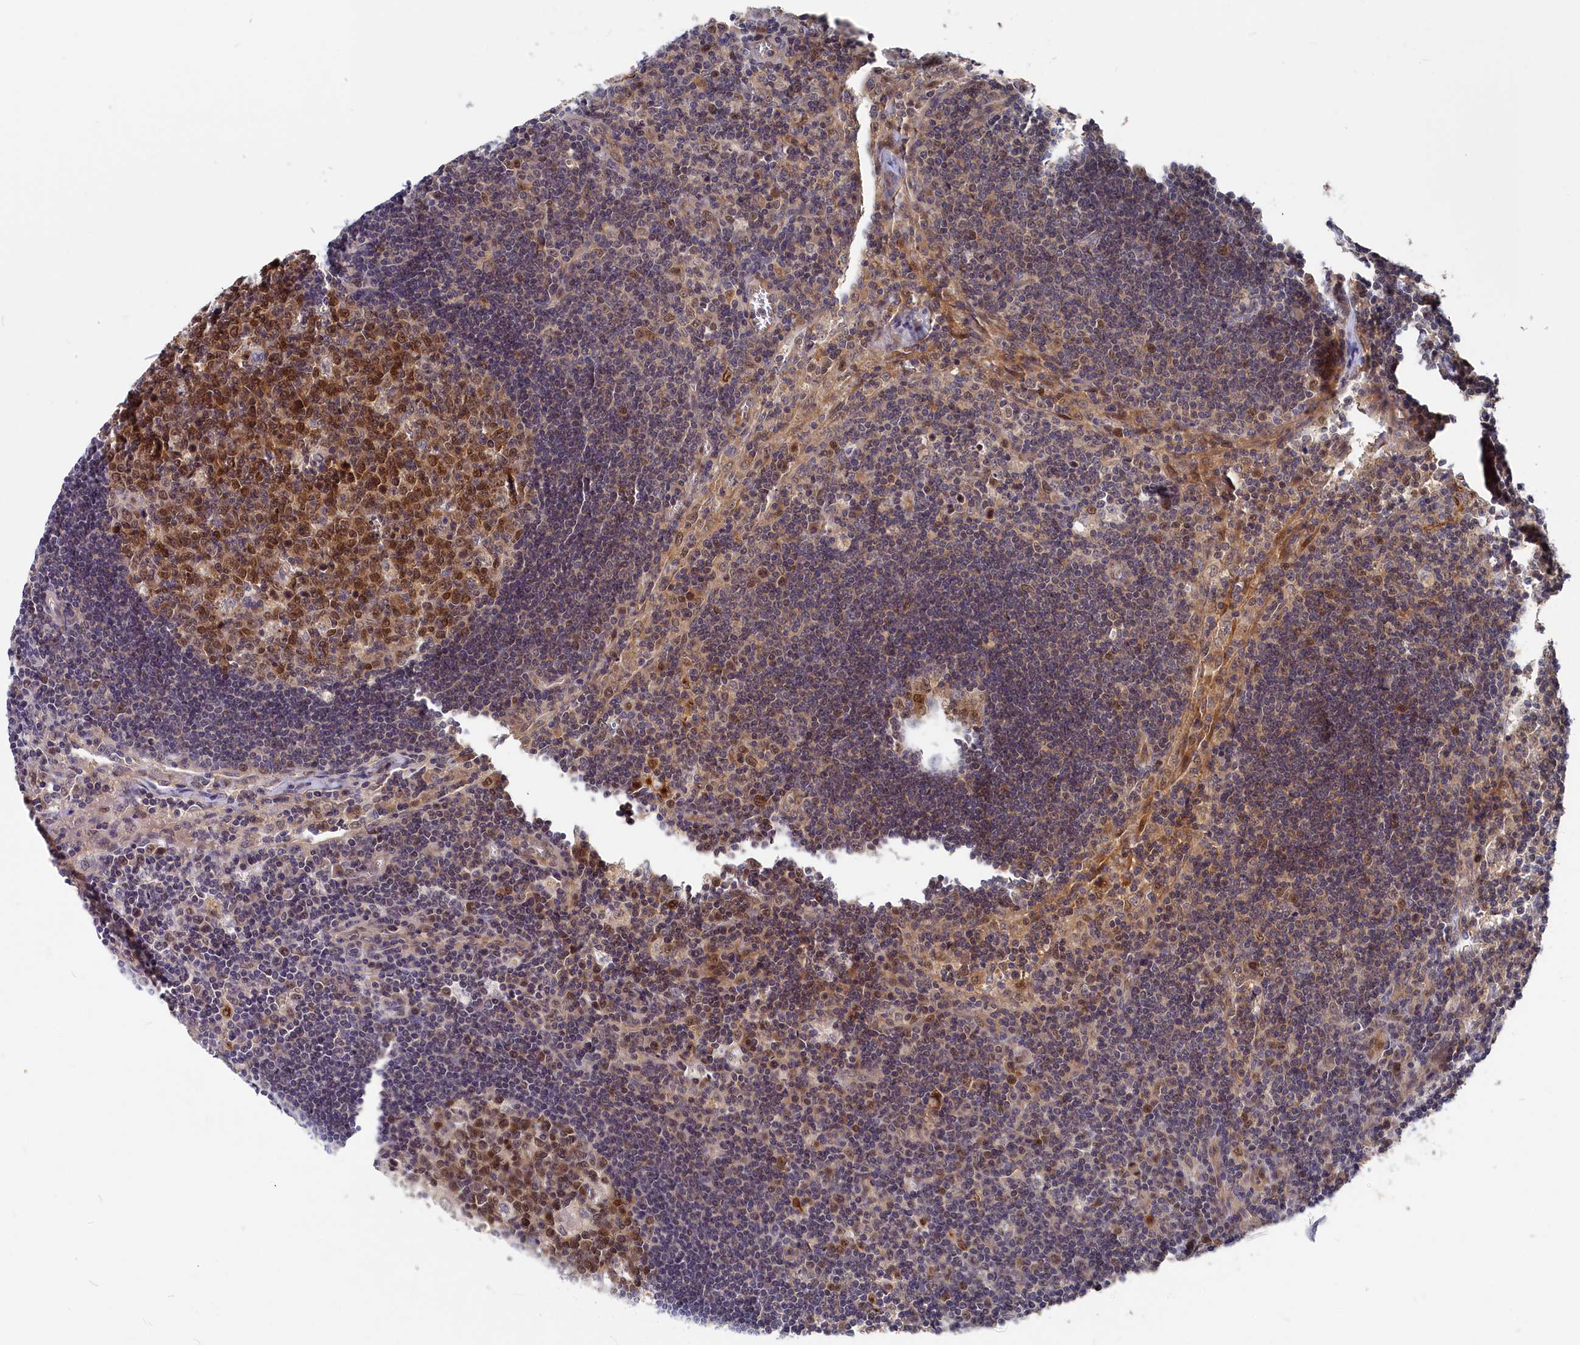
{"staining": {"intensity": "moderate", "quantity": ">75%", "location": "cytoplasmic/membranous,nuclear"}, "tissue": "lymph node", "cell_type": "Germinal center cells", "image_type": "normal", "snomed": [{"axis": "morphology", "description": "Normal tissue, NOS"}, {"axis": "topography", "description": "Lymph node"}], "caption": "Lymph node stained with IHC displays moderate cytoplasmic/membranous,nuclear staining in approximately >75% of germinal center cells. (brown staining indicates protein expression, while blue staining denotes nuclei).", "gene": "RMI2", "patient": {"sex": "male", "age": 58}}